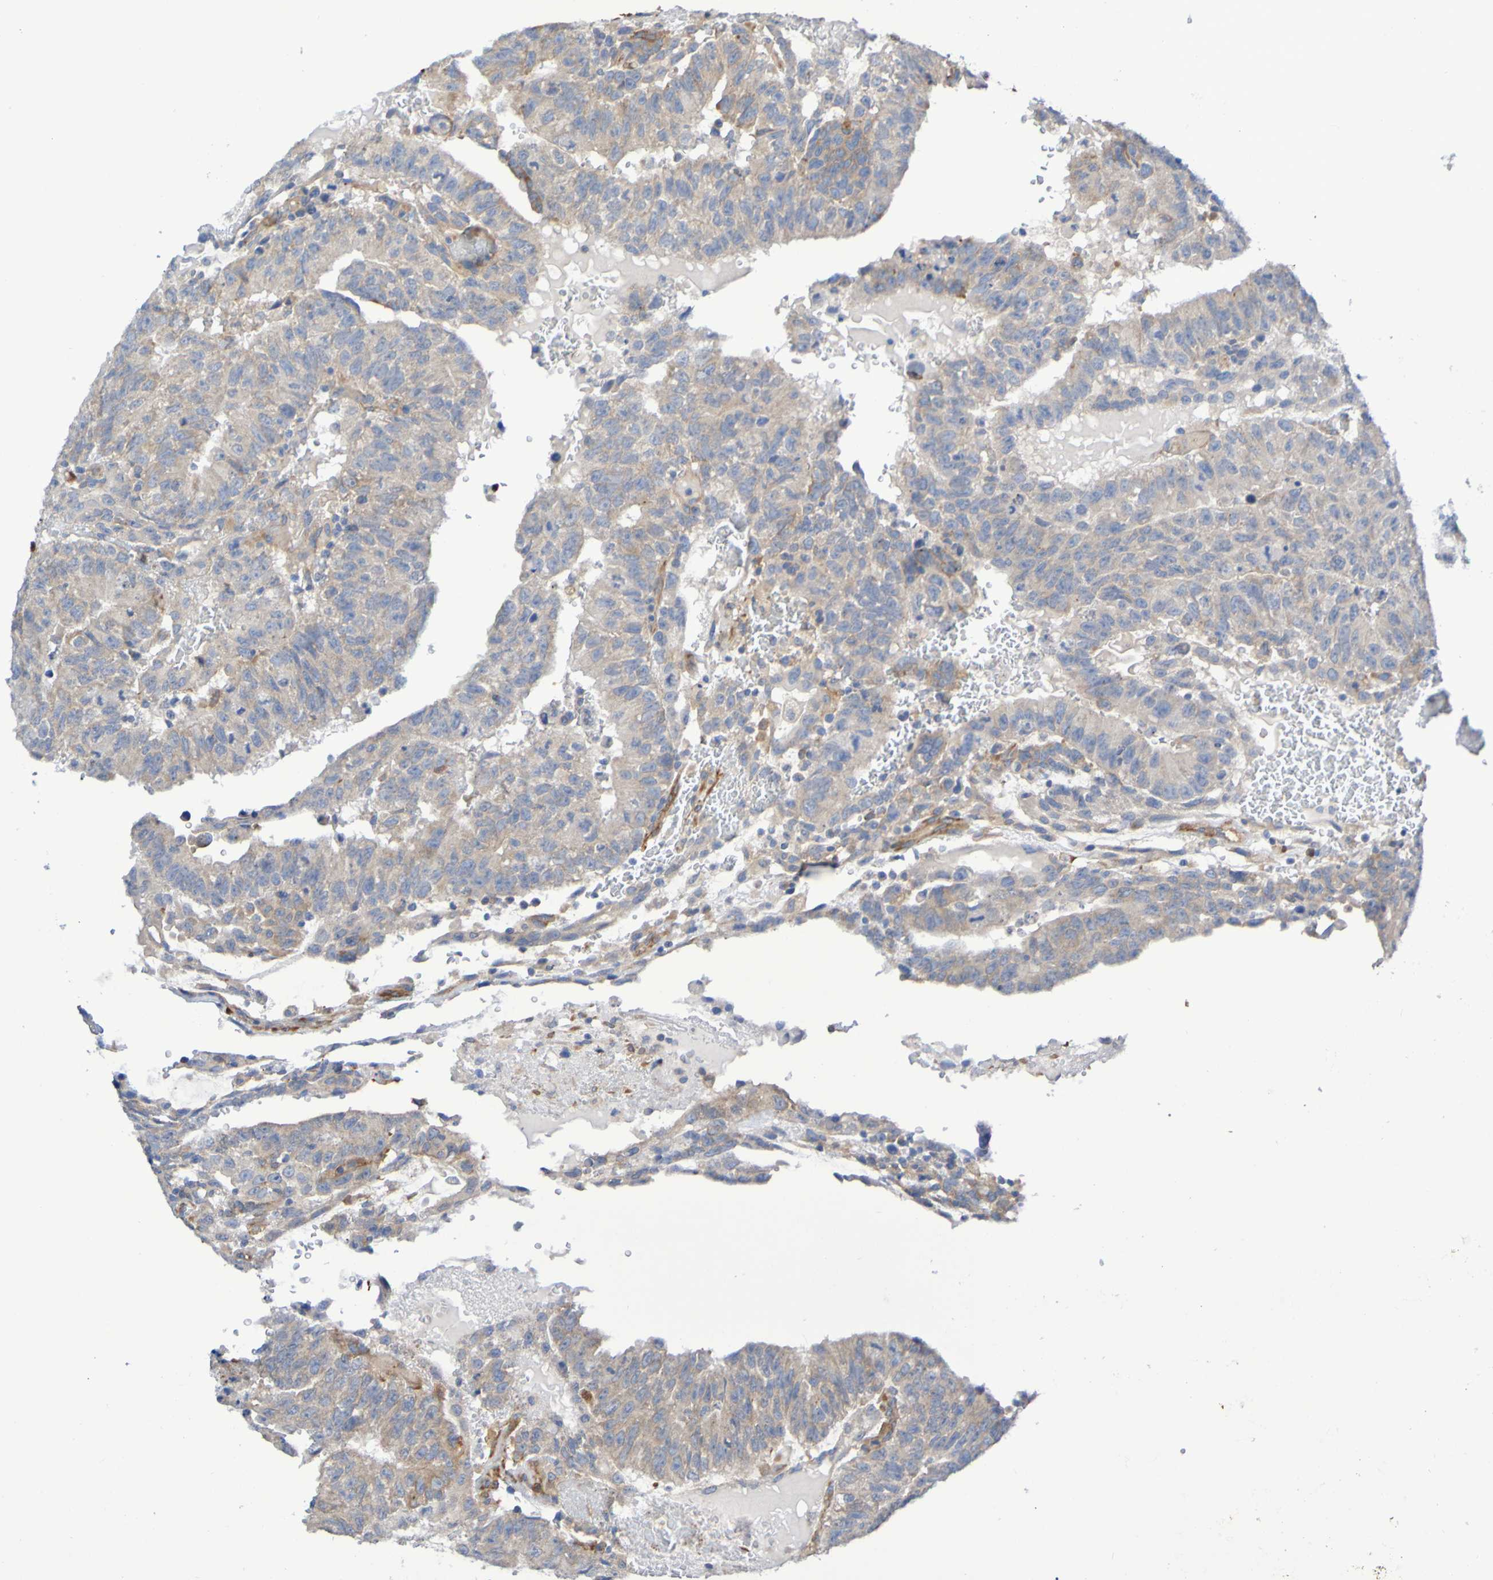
{"staining": {"intensity": "moderate", "quantity": "25%-75%", "location": "cytoplasmic/membranous"}, "tissue": "testis cancer", "cell_type": "Tumor cells", "image_type": "cancer", "snomed": [{"axis": "morphology", "description": "Seminoma, NOS"}, {"axis": "morphology", "description": "Carcinoma, Embryonal, NOS"}, {"axis": "topography", "description": "Testis"}], "caption": "Immunohistochemical staining of human embryonal carcinoma (testis) displays medium levels of moderate cytoplasmic/membranous expression in about 25%-75% of tumor cells.", "gene": "SCRG1", "patient": {"sex": "male", "age": 52}}